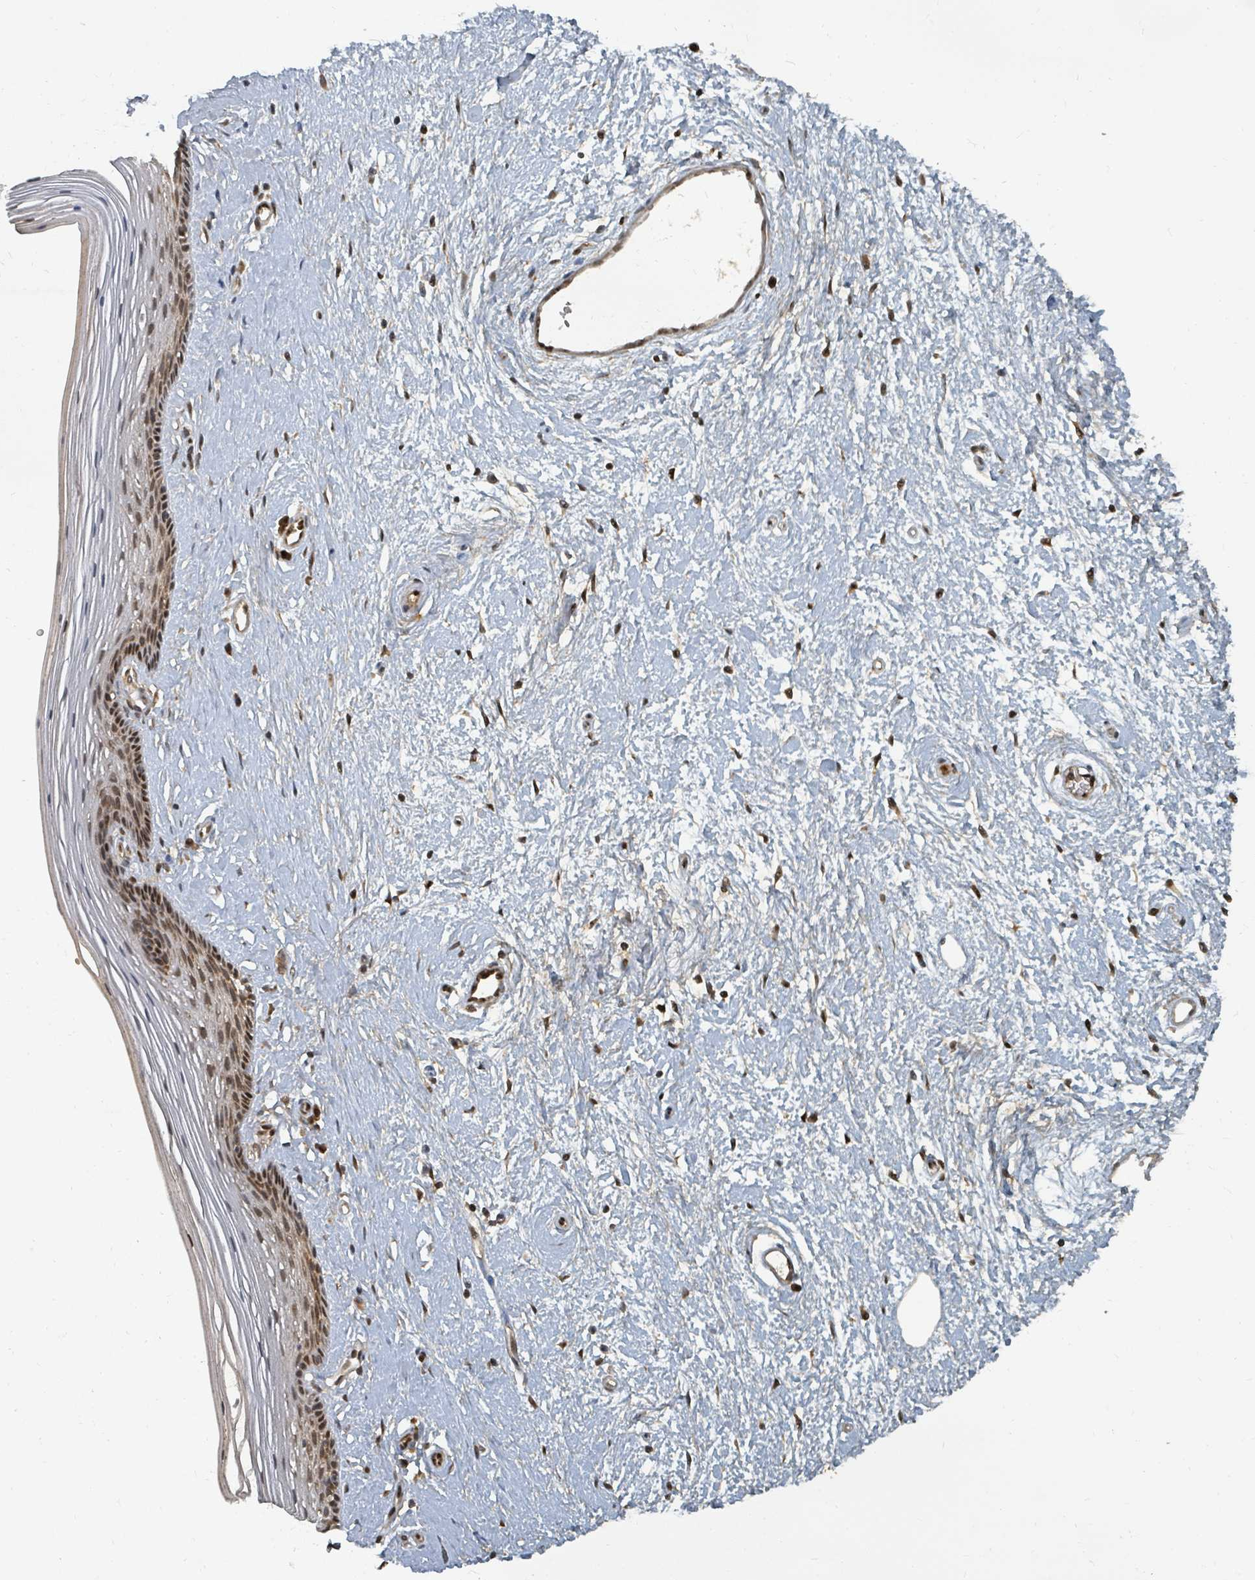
{"staining": {"intensity": "moderate", "quantity": ">75%", "location": "nuclear"}, "tissue": "vagina", "cell_type": "Squamous epithelial cells", "image_type": "normal", "snomed": [{"axis": "morphology", "description": "Normal tissue, NOS"}, {"axis": "topography", "description": "Vagina"}], "caption": "A high-resolution photomicrograph shows immunohistochemistry staining of normal vagina, which reveals moderate nuclear expression in about >75% of squamous epithelial cells.", "gene": "KDM4E", "patient": {"sex": "female", "age": 46}}